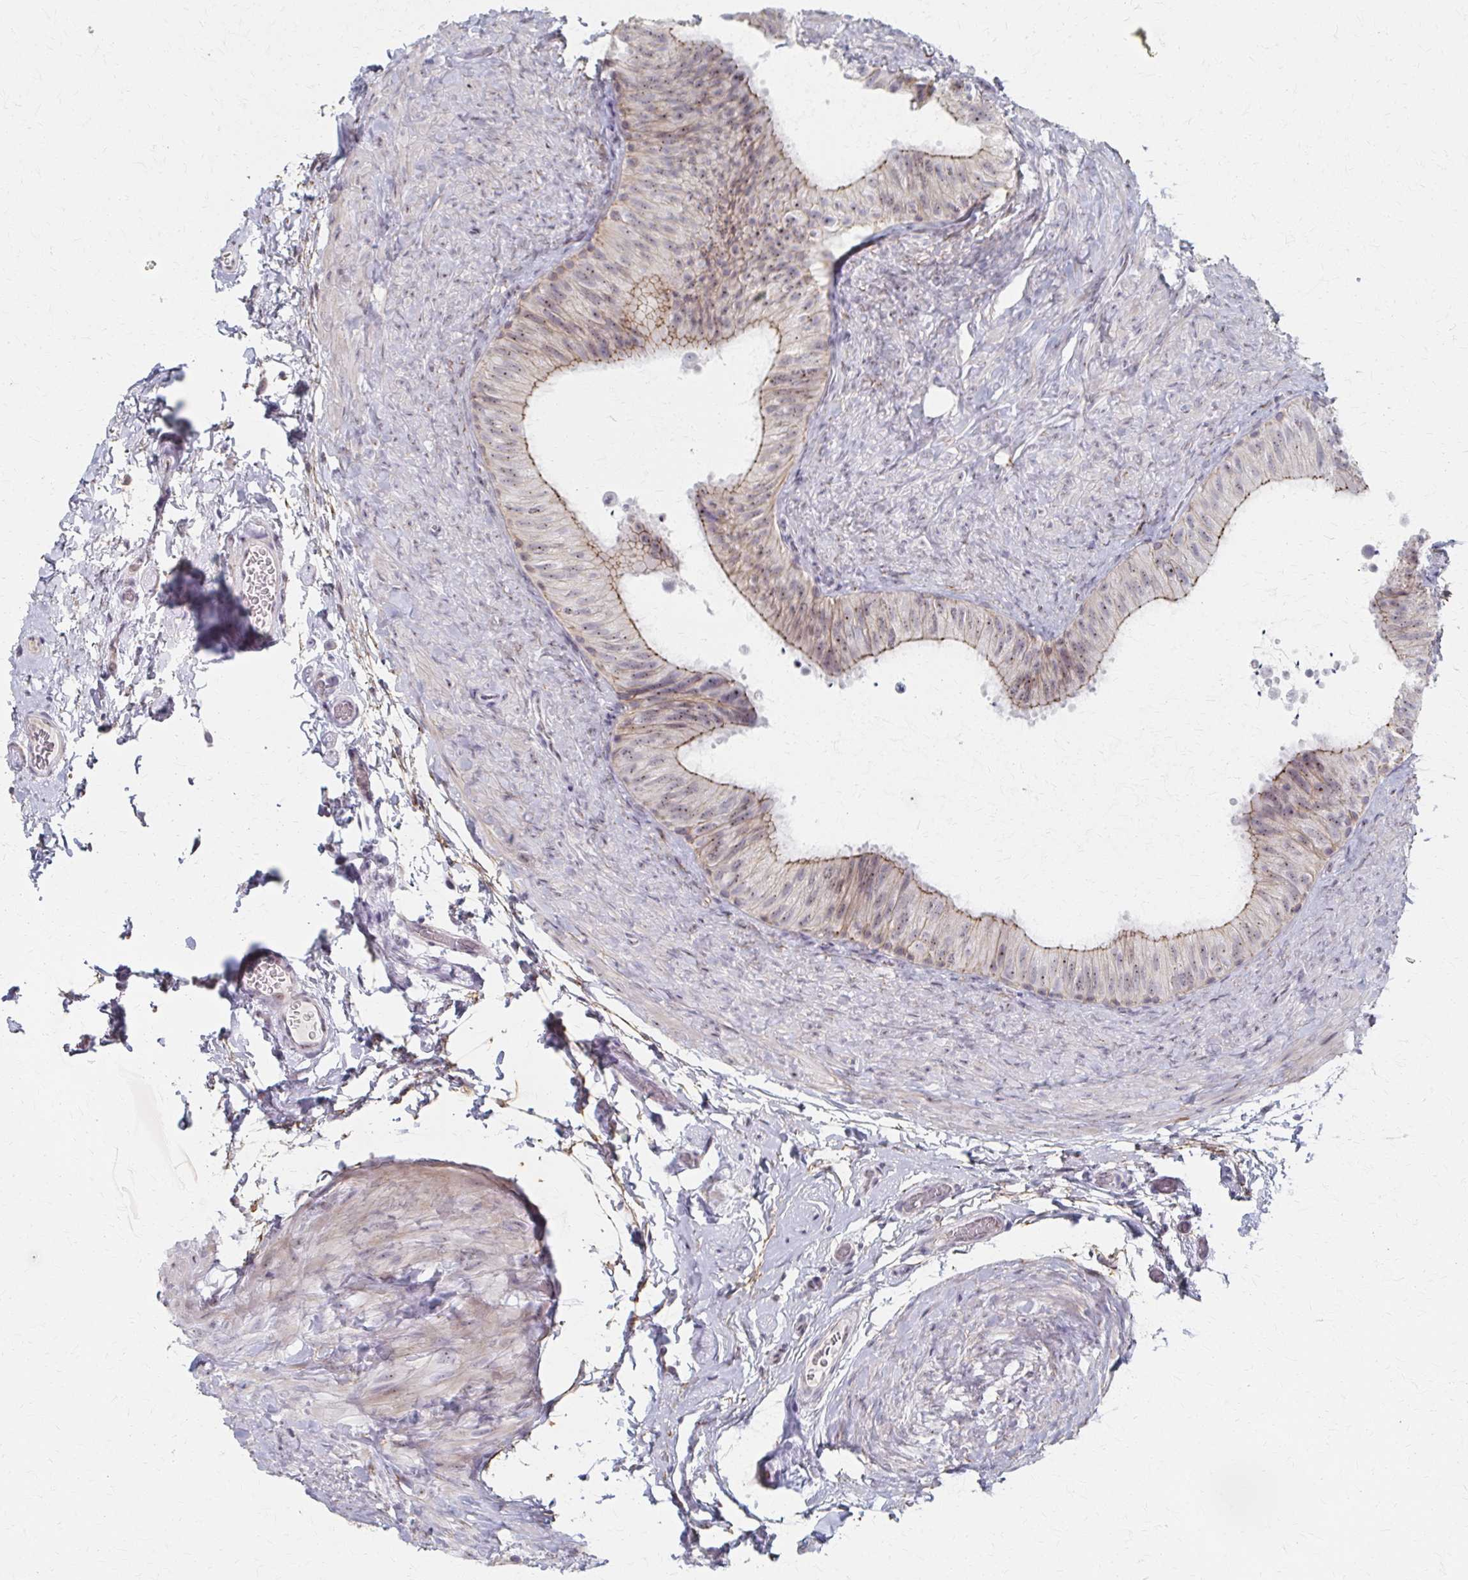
{"staining": {"intensity": "weak", "quantity": "25%-75%", "location": "cytoplasmic/membranous,nuclear"}, "tissue": "epididymis", "cell_type": "Glandular cells", "image_type": "normal", "snomed": [{"axis": "morphology", "description": "Normal tissue, NOS"}, {"axis": "topography", "description": "Epididymis, spermatic cord, NOS"}, {"axis": "topography", "description": "Epididymis"}], "caption": "Glandular cells show low levels of weak cytoplasmic/membranous,nuclear positivity in approximately 25%-75% of cells in unremarkable human epididymis.", "gene": "PES1", "patient": {"sex": "male", "age": 31}}